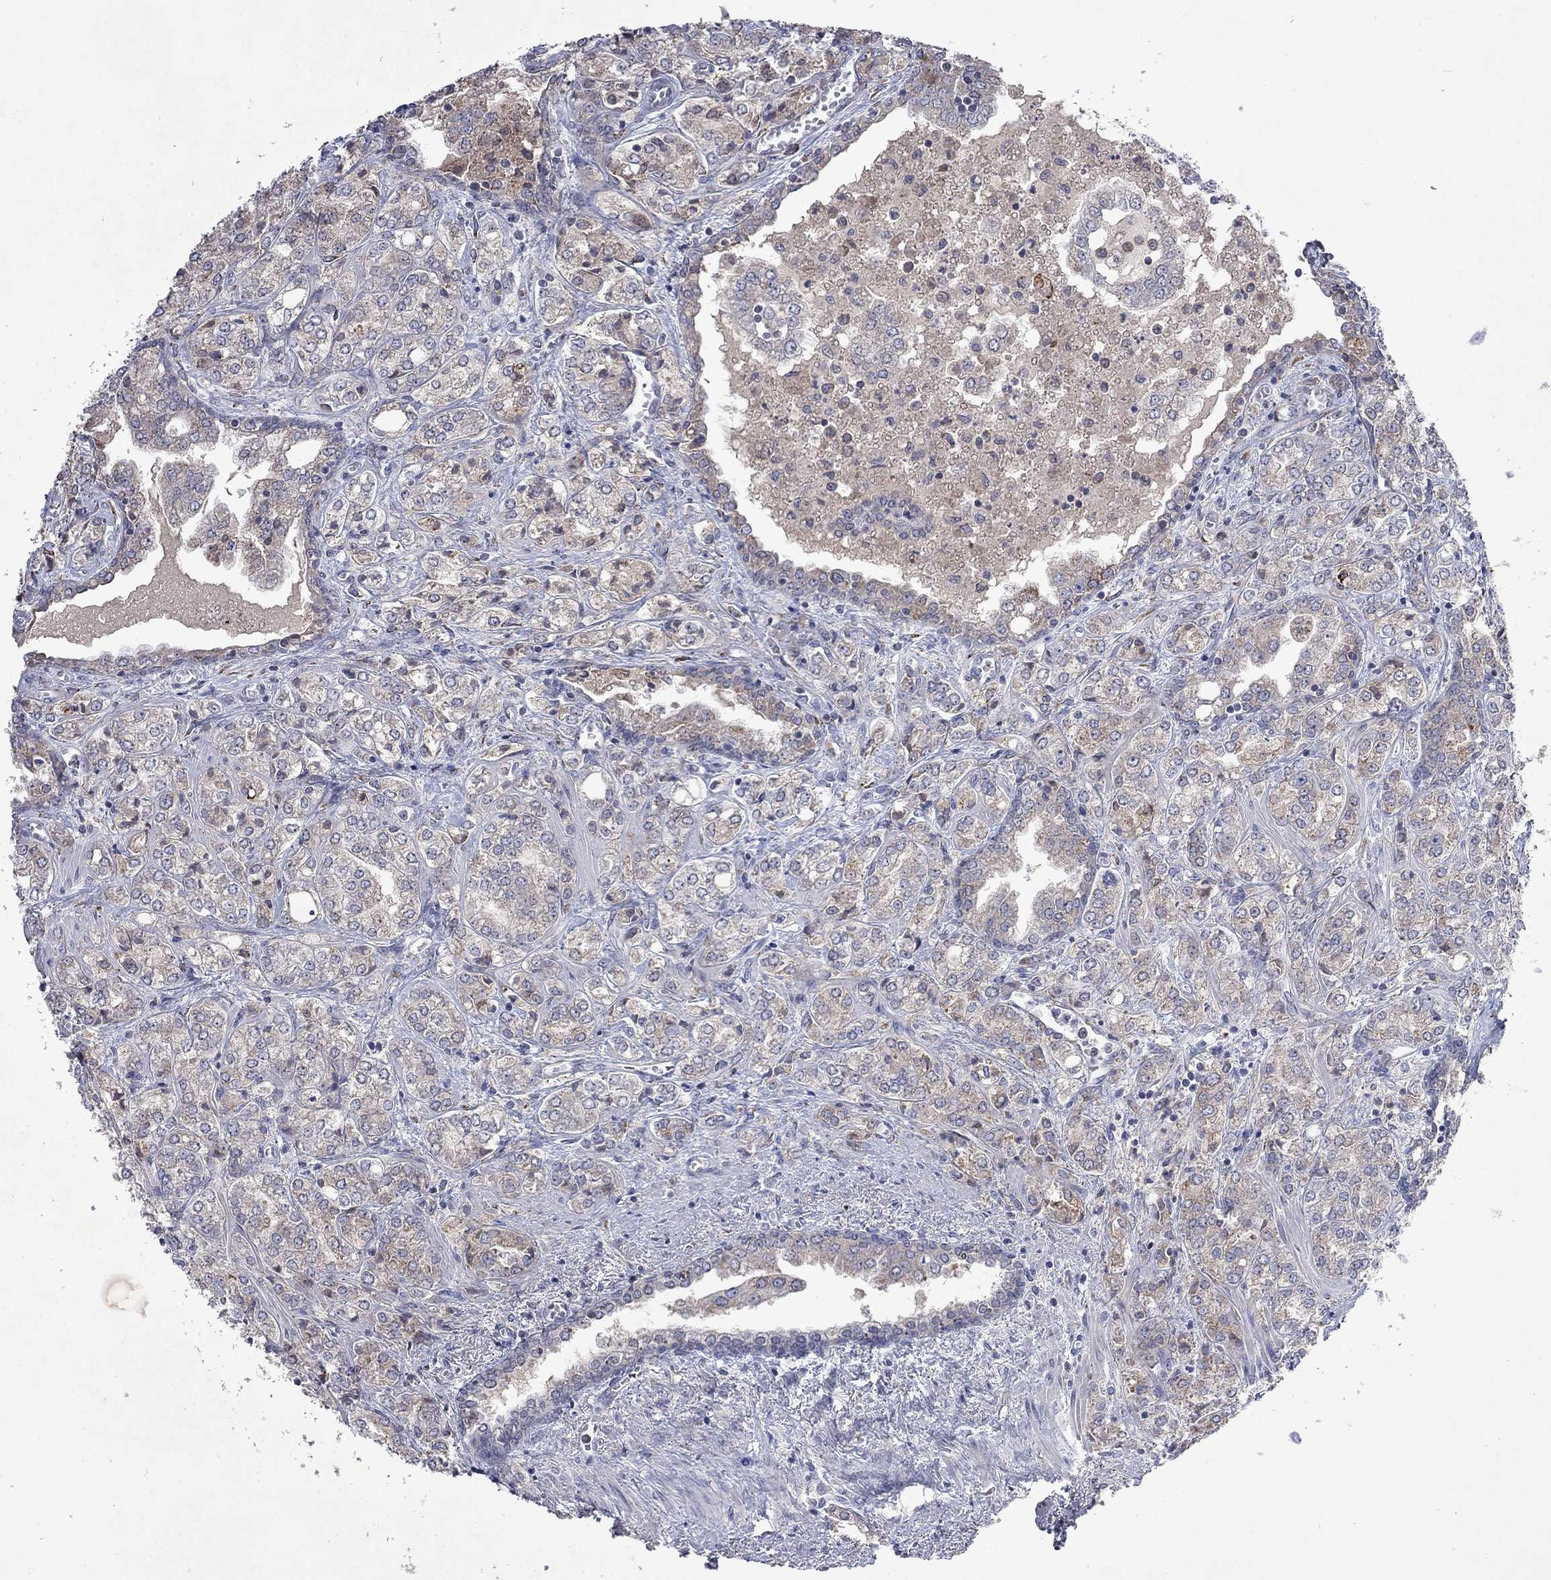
{"staining": {"intensity": "weak", "quantity": "25%-75%", "location": "cytoplasmic/membranous"}, "tissue": "prostate cancer", "cell_type": "Tumor cells", "image_type": "cancer", "snomed": [{"axis": "morphology", "description": "Adenocarcinoma, NOS"}, {"axis": "topography", "description": "Prostate and seminal vesicle, NOS"}, {"axis": "topography", "description": "Prostate"}], "caption": "Immunohistochemistry image of neoplastic tissue: prostate cancer (adenocarcinoma) stained using IHC exhibits low levels of weak protein expression localized specifically in the cytoplasmic/membranous of tumor cells, appearing as a cytoplasmic/membranous brown color.", "gene": "TMEM97", "patient": {"sex": "male", "age": 62}}